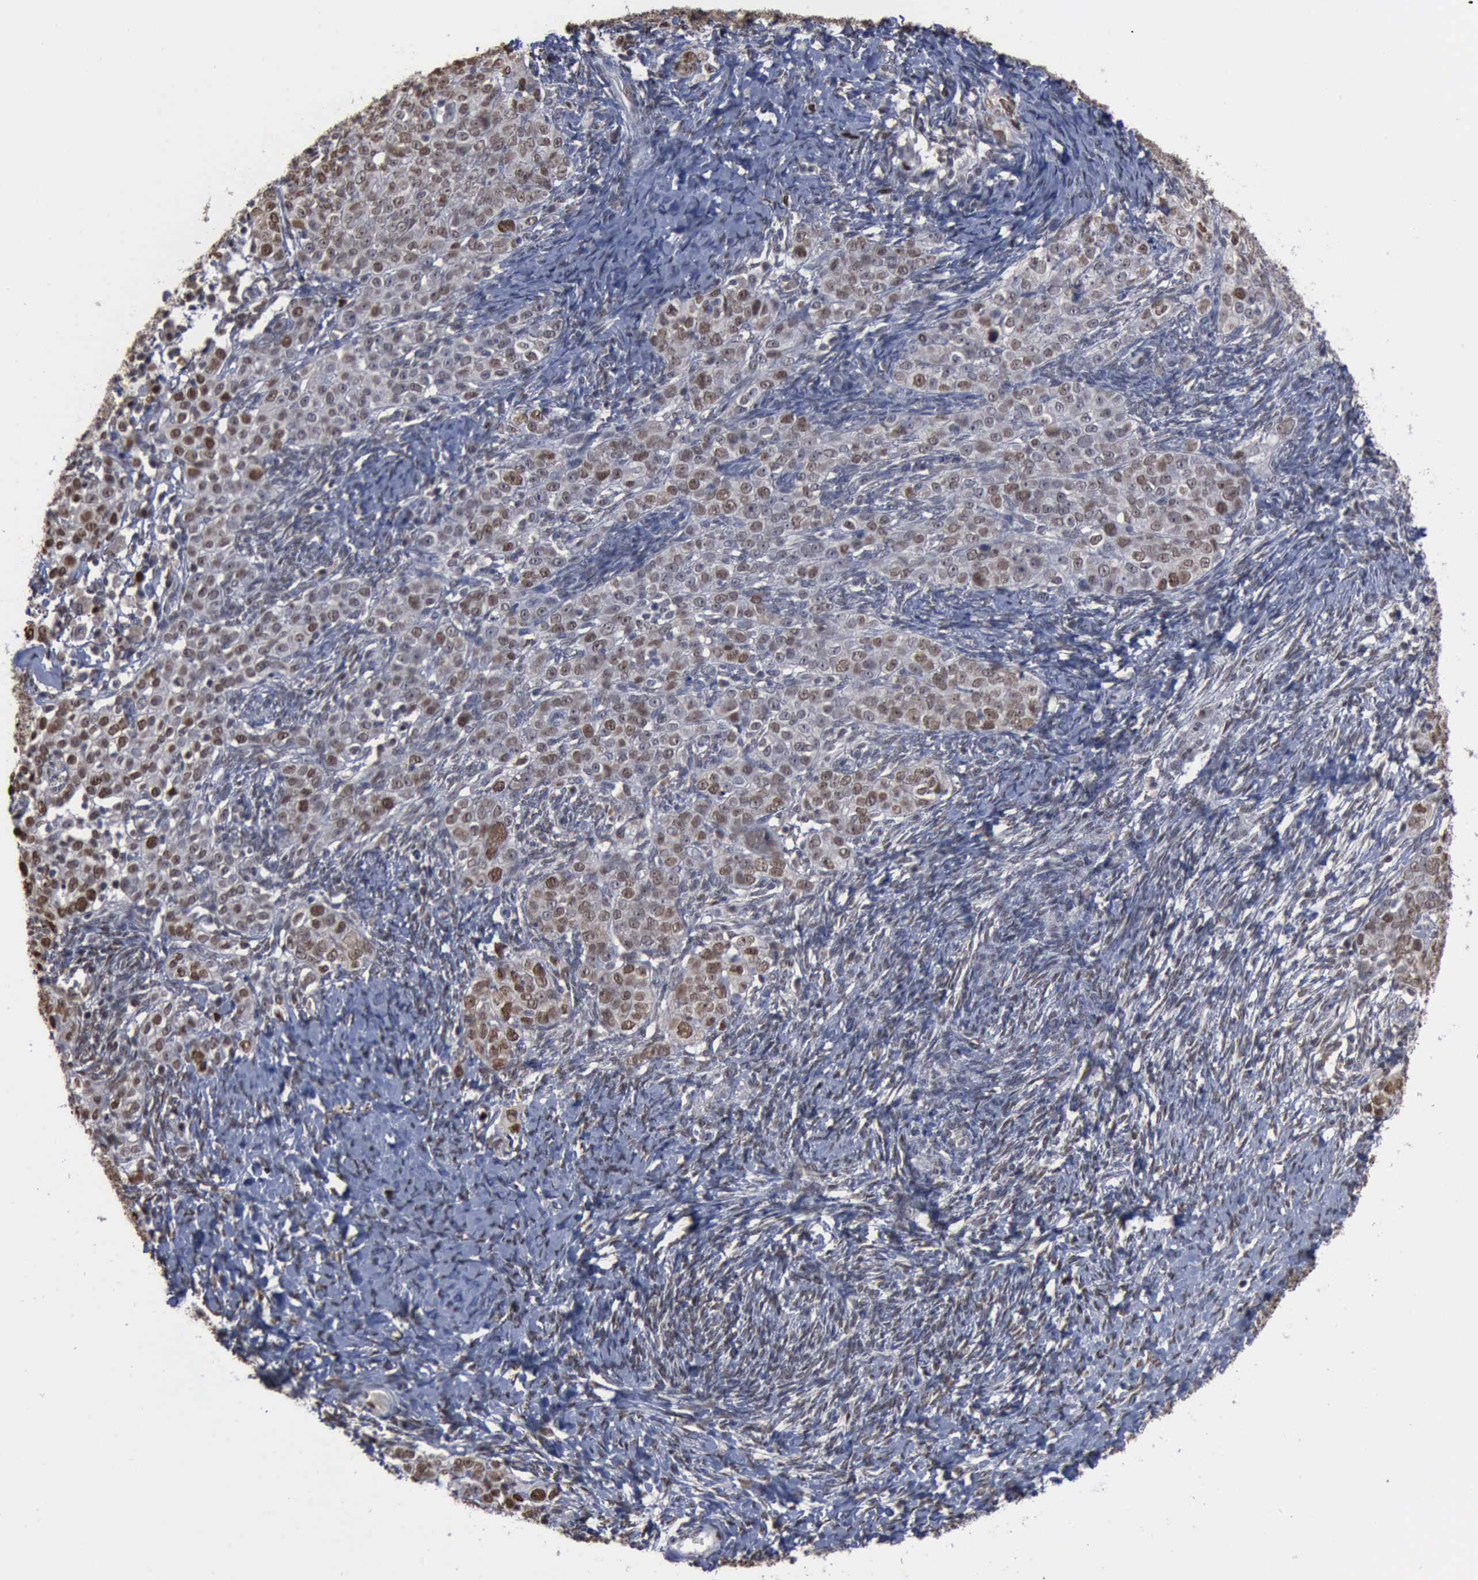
{"staining": {"intensity": "weak", "quantity": "25%-75%", "location": "nuclear"}, "tissue": "ovarian cancer", "cell_type": "Tumor cells", "image_type": "cancer", "snomed": [{"axis": "morphology", "description": "Normal tissue, NOS"}, {"axis": "morphology", "description": "Cystadenocarcinoma, serous, NOS"}, {"axis": "topography", "description": "Ovary"}], "caption": "Brown immunohistochemical staining in serous cystadenocarcinoma (ovarian) reveals weak nuclear positivity in approximately 25%-75% of tumor cells.", "gene": "PCNA", "patient": {"sex": "female", "age": 62}}